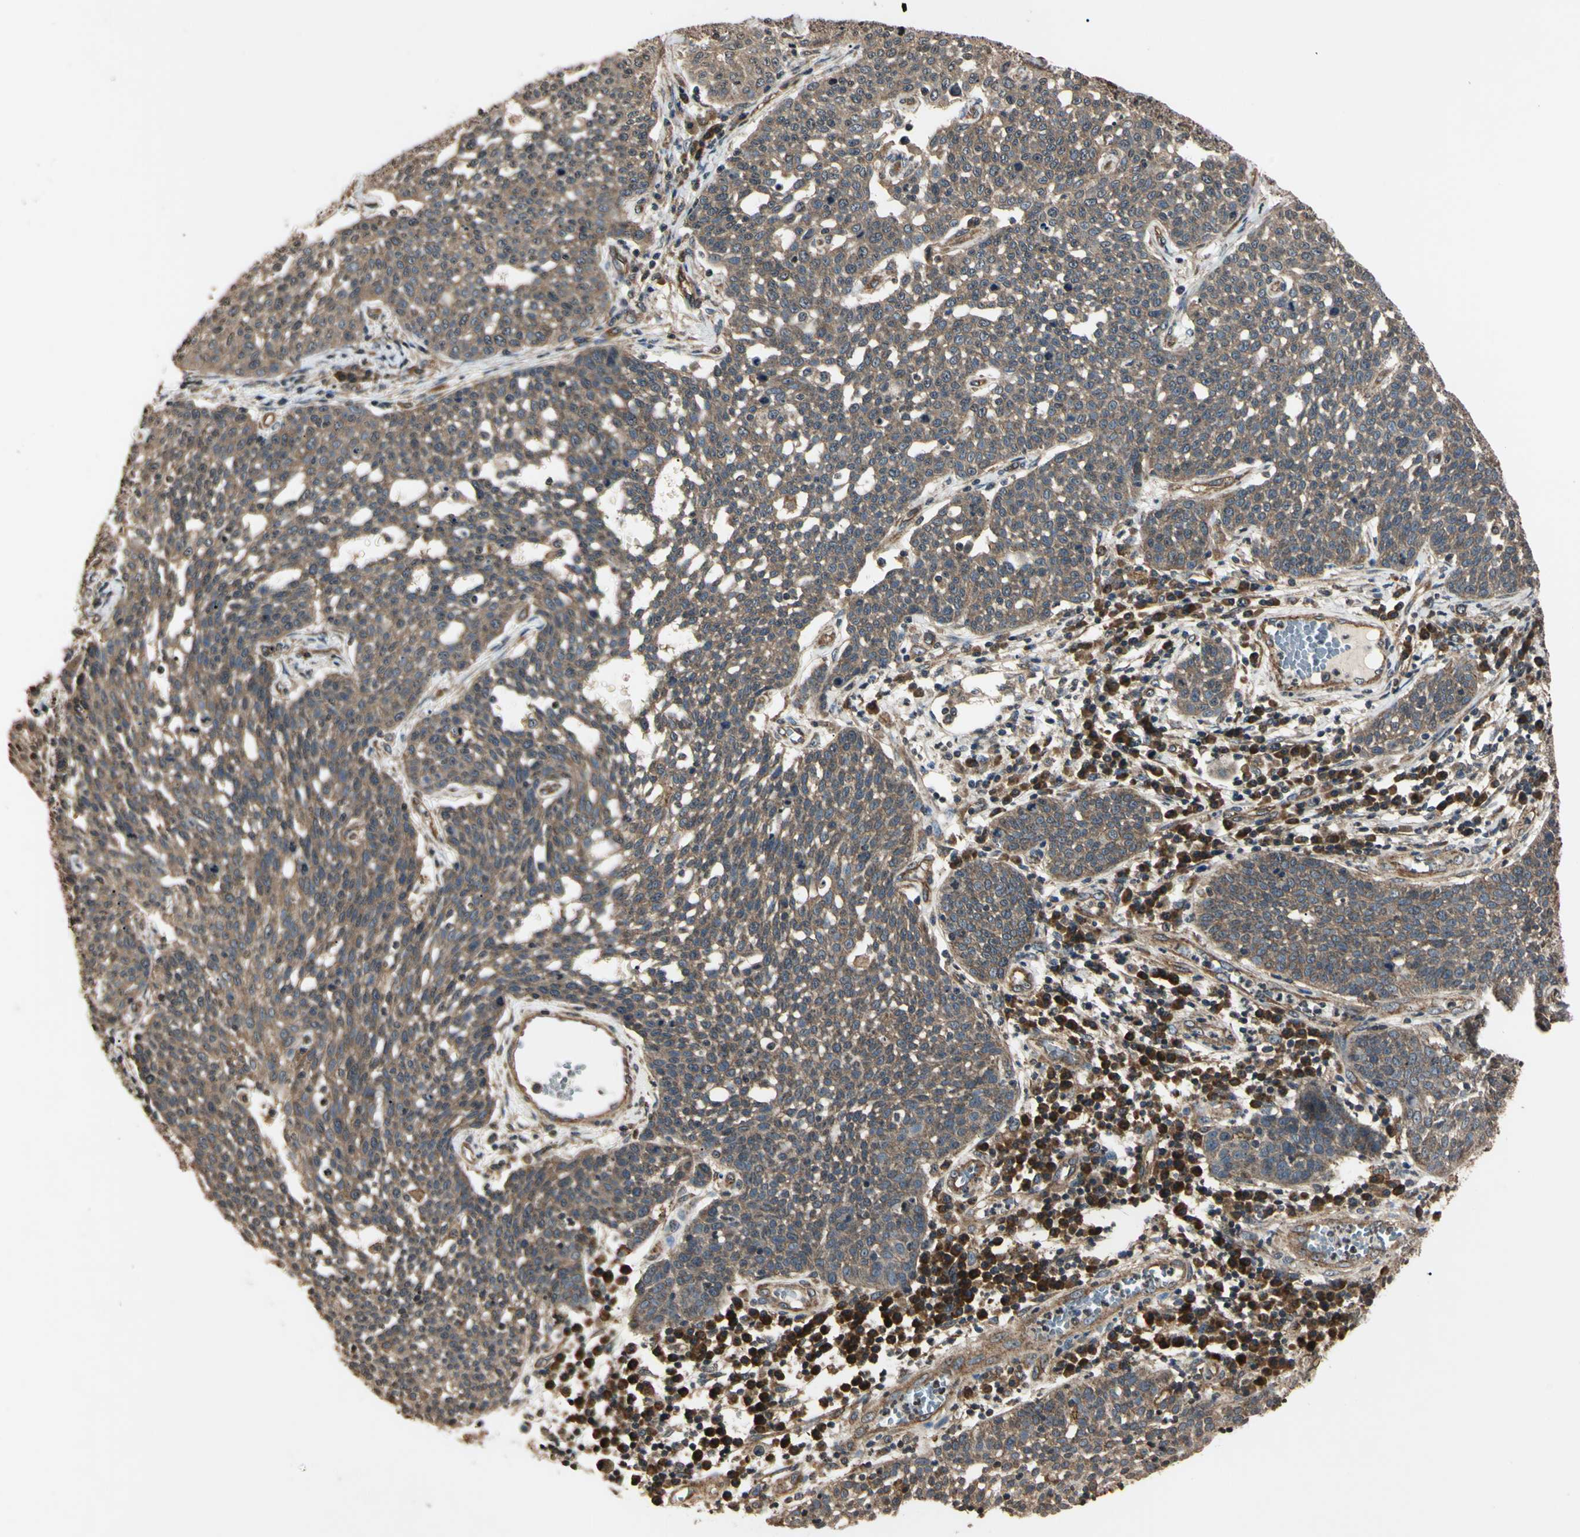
{"staining": {"intensity": "moderate", "quantity": "25%-75%", "location": "cytoplasmic/membranous"}, "tissue": "cervical cancer", "cell_type": "Tumor cells", "image_type": "cancer", "snomed": [{"axis": "morphology", "description": "Squamous cell carcinoma, NOS"}, {"axis": "topography", "description": "Cervix"}], "caption": "A histopathology image of cervical cancer stained for a protein displays moderate cytoplasmic/membranous brown staining in tumor cells.", "gene": "EPN1", "patient": {"sex": "female", "age": 34}}